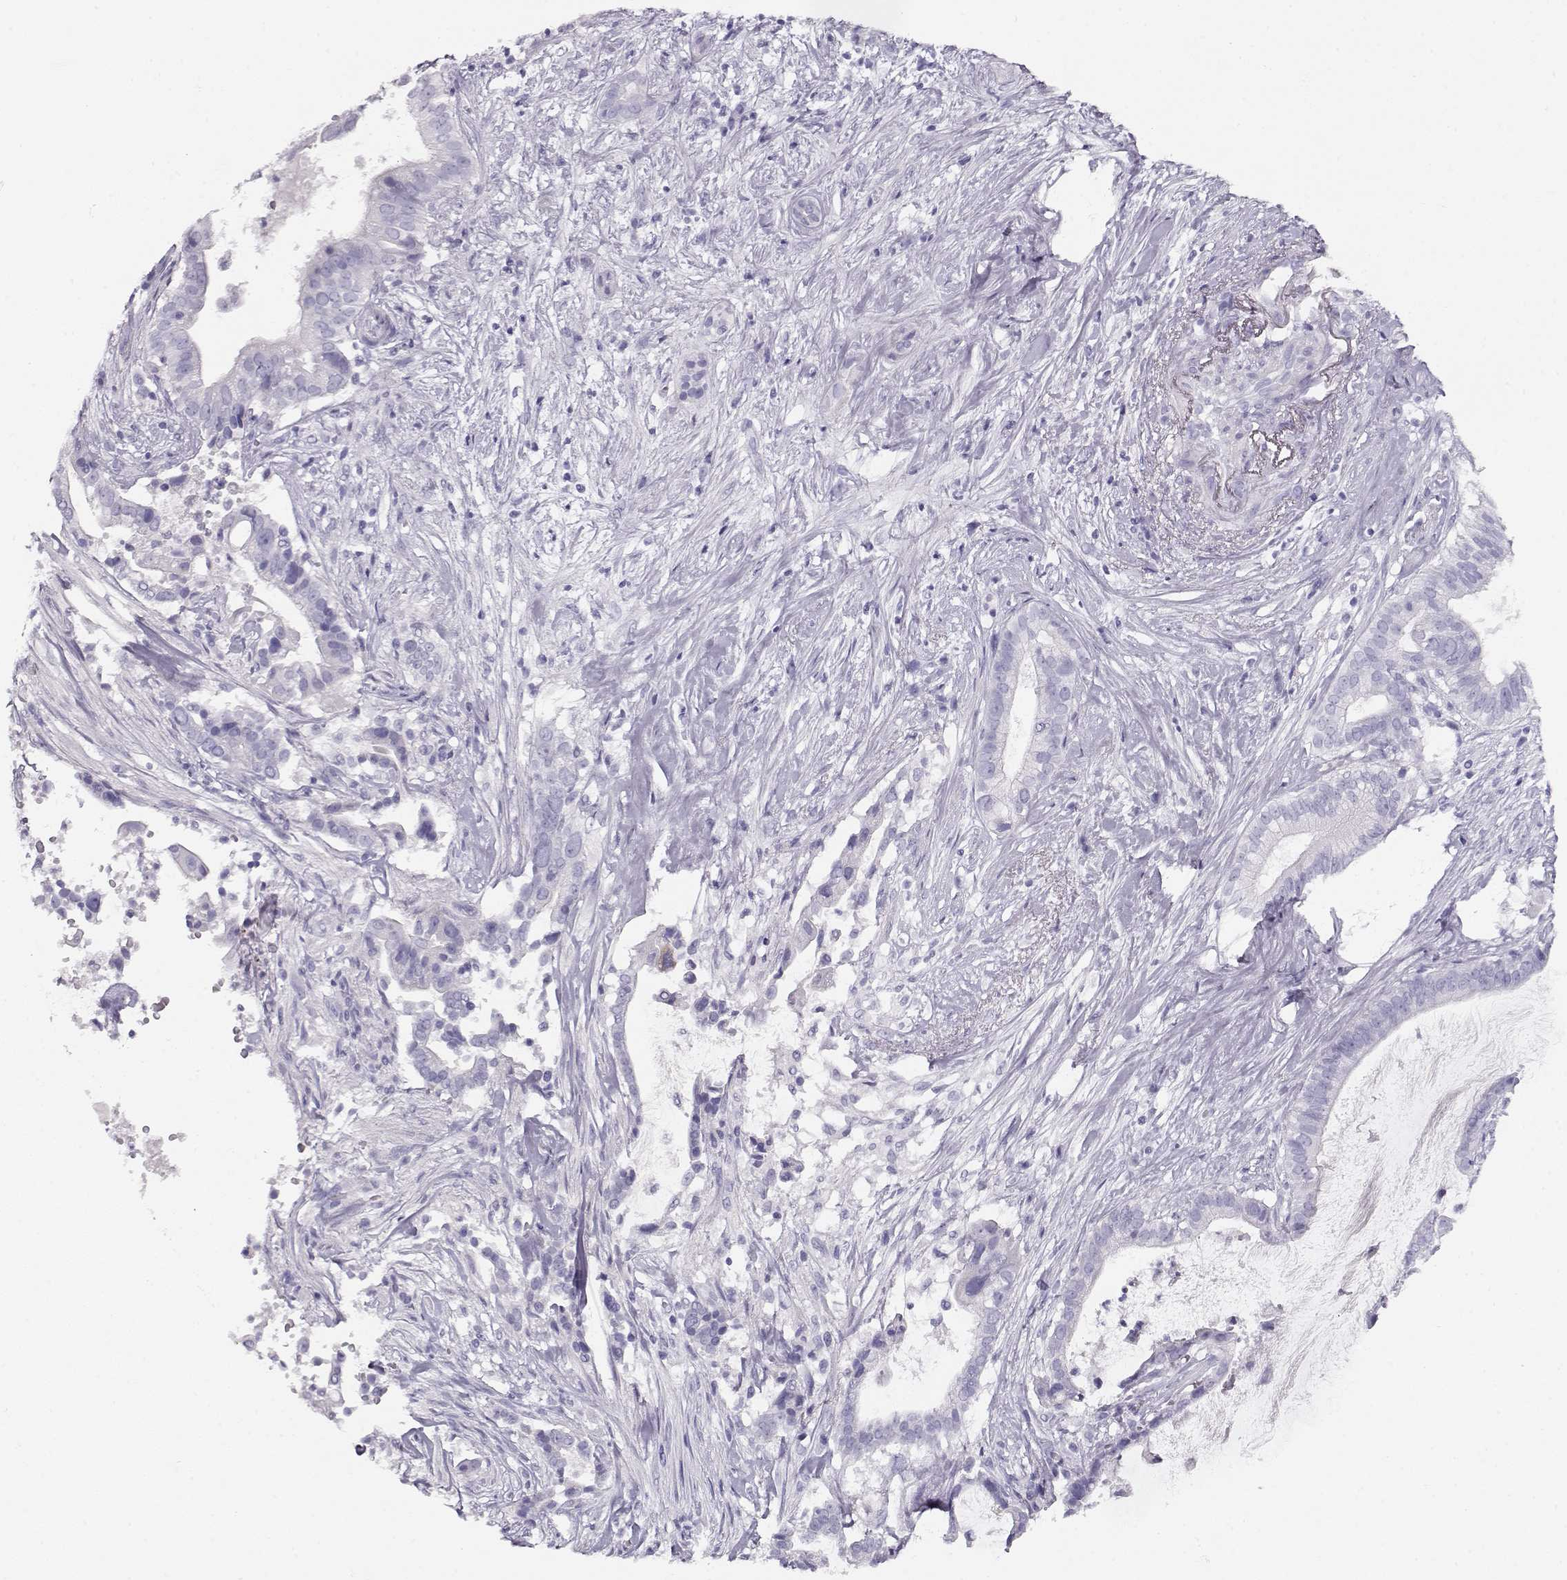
{"staining": {"intensity": "negative", "quantity": "none", "location": "none"}, "tissue": "pancreatic cancer", "cell_type": "Tumor cells", "image_type": "cancer", "snomed": [{"axis": "morphology", "description": "Adenocarcinoma, NOS"}, {"axis": "topography", "description": "Pancreas"}], "caption": "Immunohistochemical staining of adenocarcinoma (pancreatic) demonstrates no significant expression in tumor cells. Nuclei are stained in blue.", "gene": "ACTN2", "patient": {"sex": "male", "age": 61}}